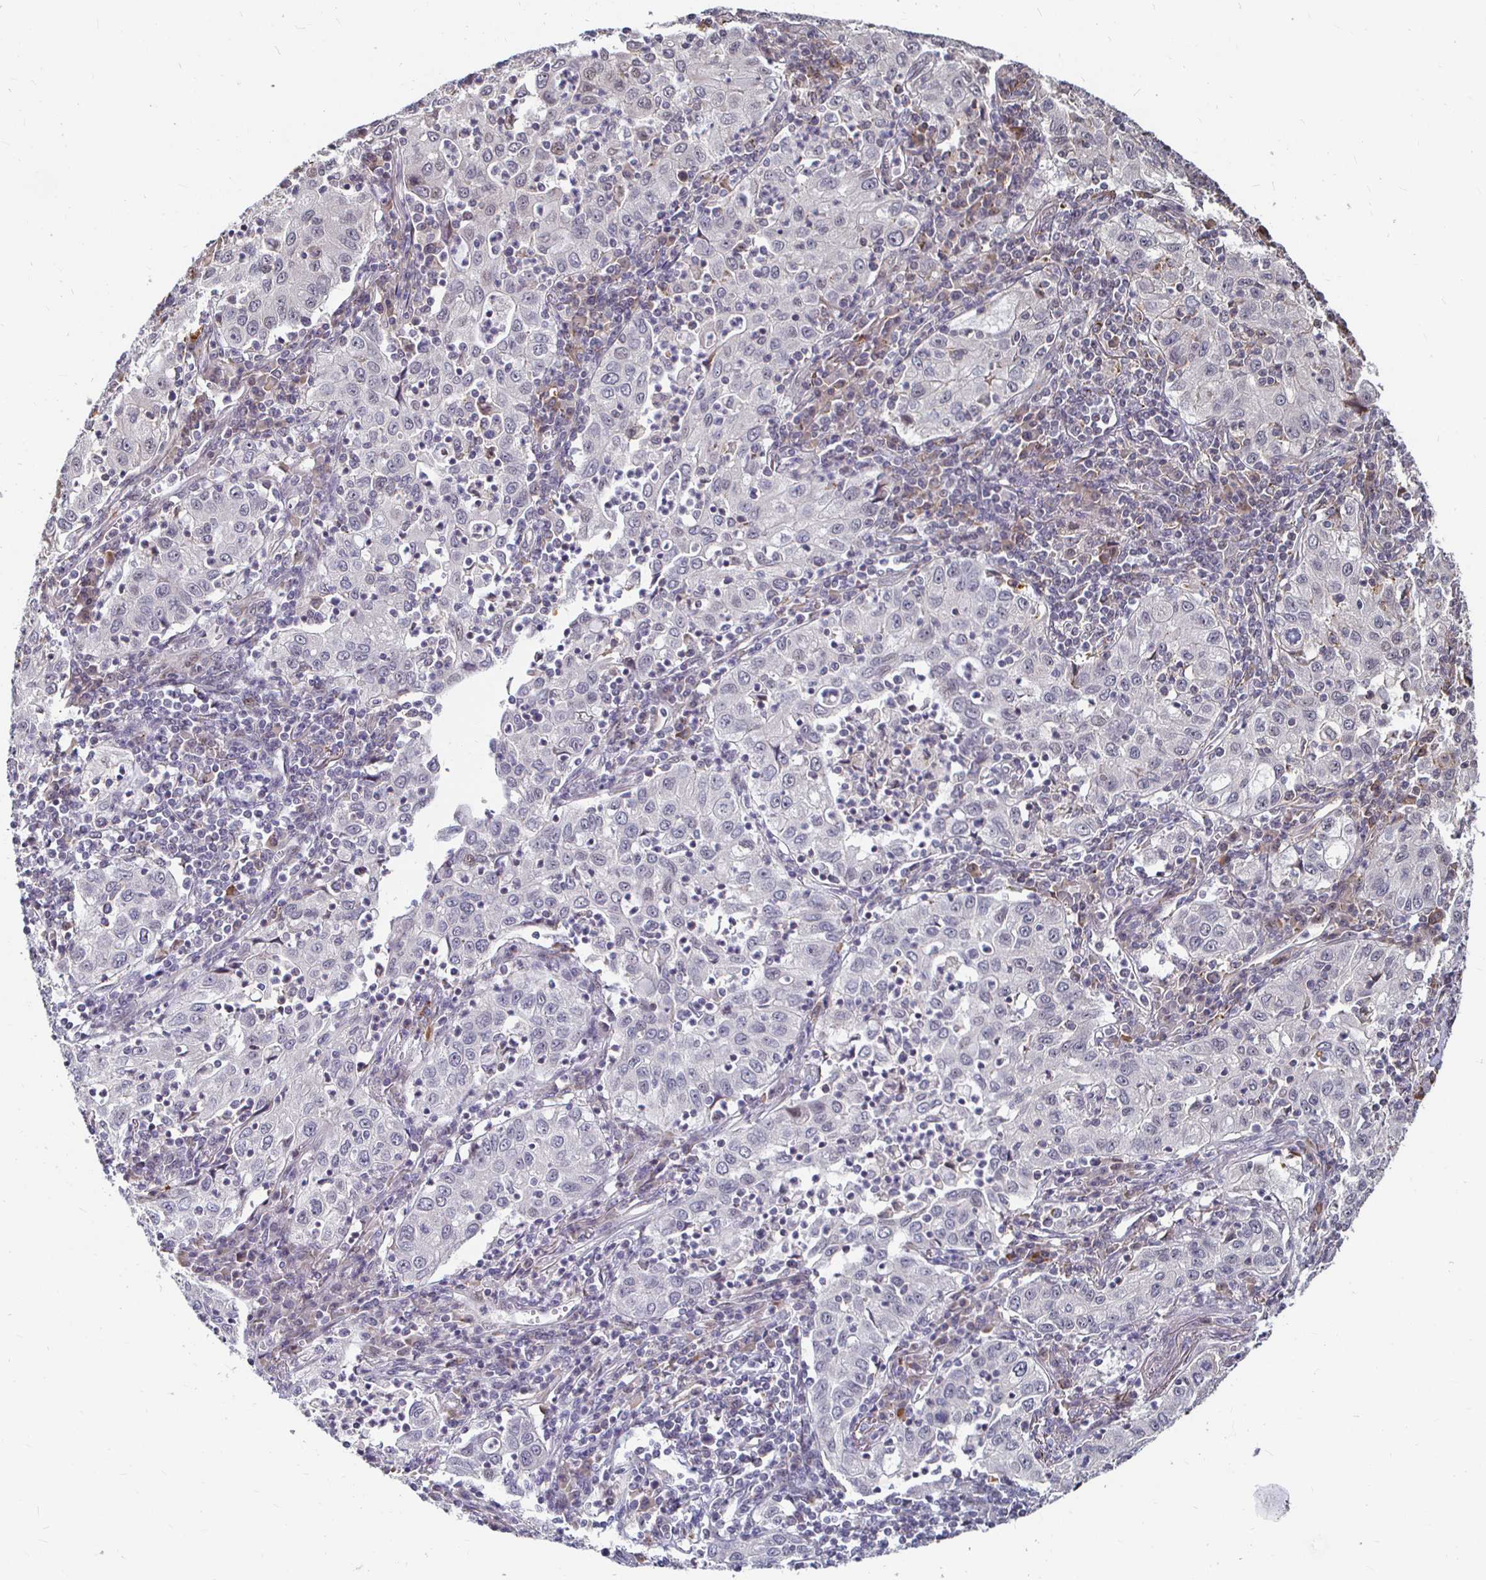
{"staining": {"intensity": "negative", "quantity": "none", "location": "none"}, "tissue": "lung cancer", "cell_type": "Tumor cells", "image_type": "cancer", "snomed": [{"axis": "morphology", "description": "Squamous cell carcinoma, NOS"}, {"axis": "topography", "description": "Lung"}], "caption": "Immunohistochemistry (IHC) image of human lung squamous cell carcinoma stained for a protein (brown), which reveals no positivity in tumor cells.", "gene": "CAPN11", "patient": {"sex": "male", "age": 71}}